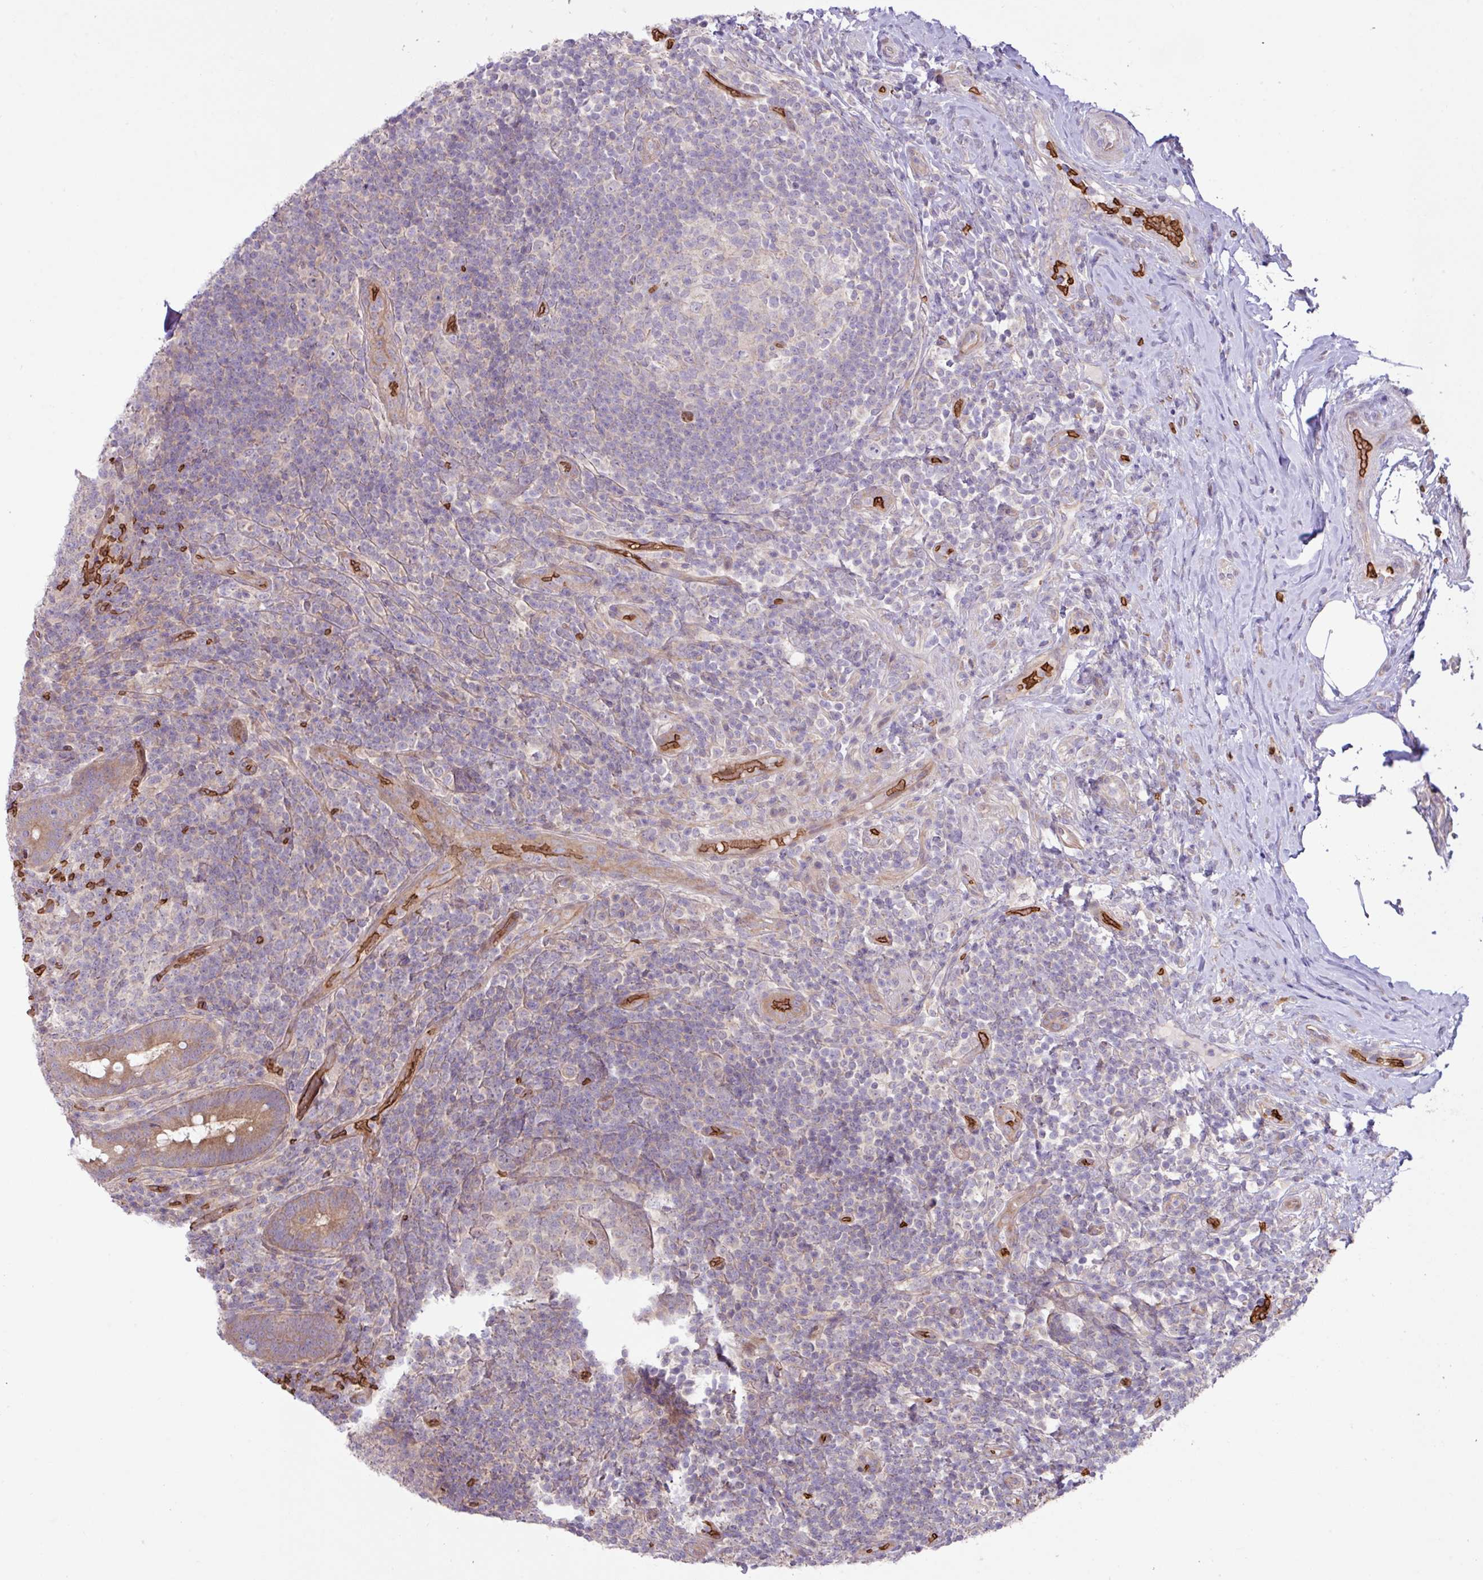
{"staining": {"intensity": "weak", "quantity": ">75%", "location": "cytoplasmic/membranous"}, "tissue": "appendix", "cell_type": "Glandular cells", "image_type": "normal", "snomed": [{"axis": "morphology", "description": "Normal tissue, NOS"}, {"axis": "topography", "description": "Appendix"}], "caption": "Appendix was stained to show a protein in brown. There is low levels of weak cytoplasmic/membranous positivity in about >75% of glandular cells.", "gene": "RAD21L1", "patient": {"sex": "female", "age": 43}}